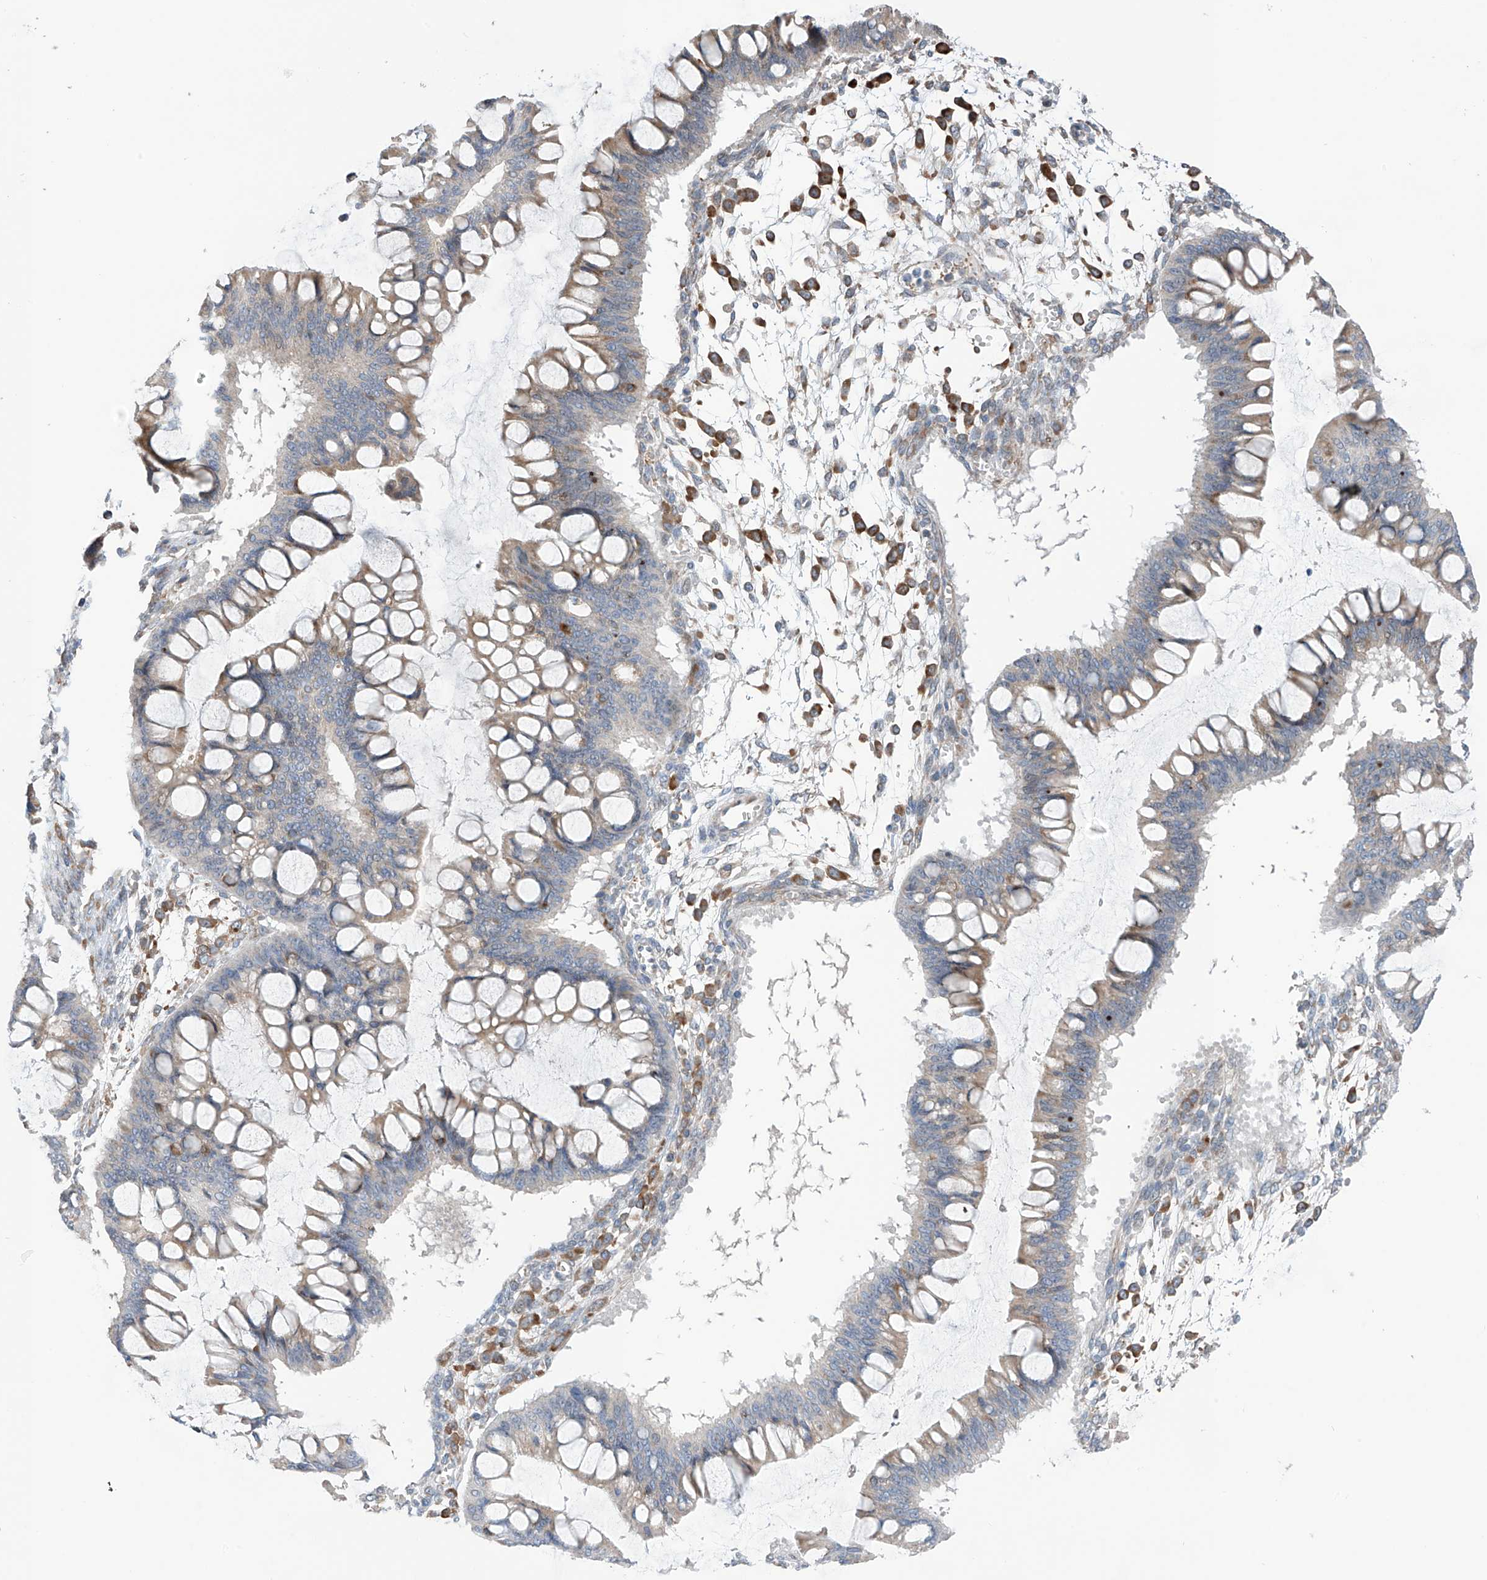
{"staining": {"intensity": "weak", "quantity": "25%-75%", "location": "cytoplasmic/membranous"}, "tissue": "ovarian cancer", "cell_type": "Tumor cells", "image_type": "cancer", "snomed": [{"axis": "morphology", "description": "Cystadenocarcinoma, mucinous, NOS"}, {"axis": "topography", "description": "Ovary"}], "caption": "Protein expression by immunohistochemistry (IHC) demonstrates weak cytoplasmic/membranous positivity in about 25%-75% of tumor cells in mucinous cystadenocarcinoma (ovarian).", "gene": "REC8", "patient": {"sex": "female", "age": 73}}